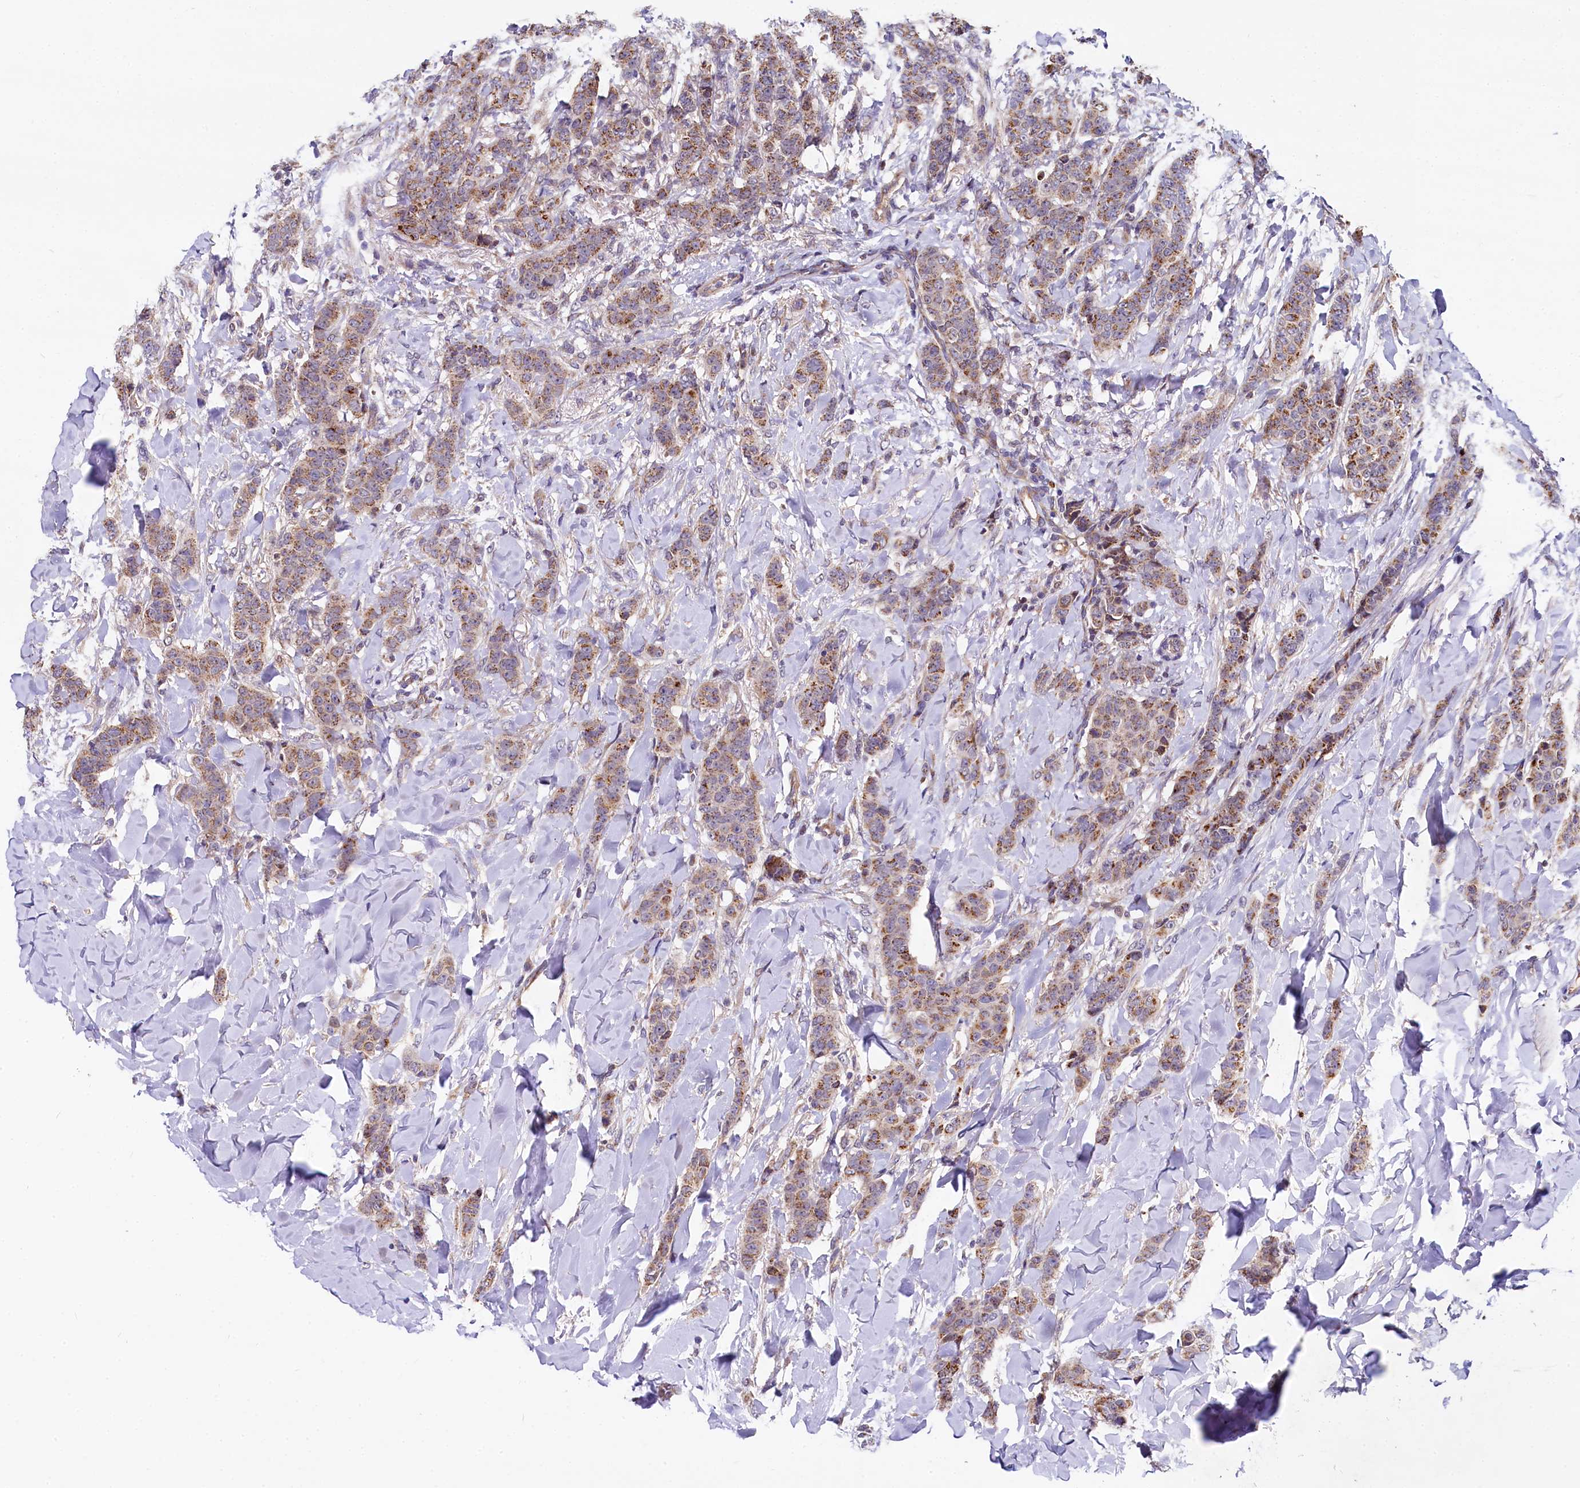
{"staining": {"intensity": "moderate", "quantity": ">75%", "location": "cytoplasmic/membranous"}, "tissue": "breast cancer", "cell_type": "Tumor cells", "image_type": "cancer", "snomed": [{"axis": "morphology", "description": "Duct carcinoma"}, {"axis": "topography", "description": "Breast"}], "caption": "Protein positivity by immunohistochemistry (IHC) reveals moderate cytoplasmic/membranous expression in about >75% of tumor cells in breast cancer (infiltrating ductal carcinoma).", "gene": "SPRYD3", "patient": {"sex": "female", "age": 40}}